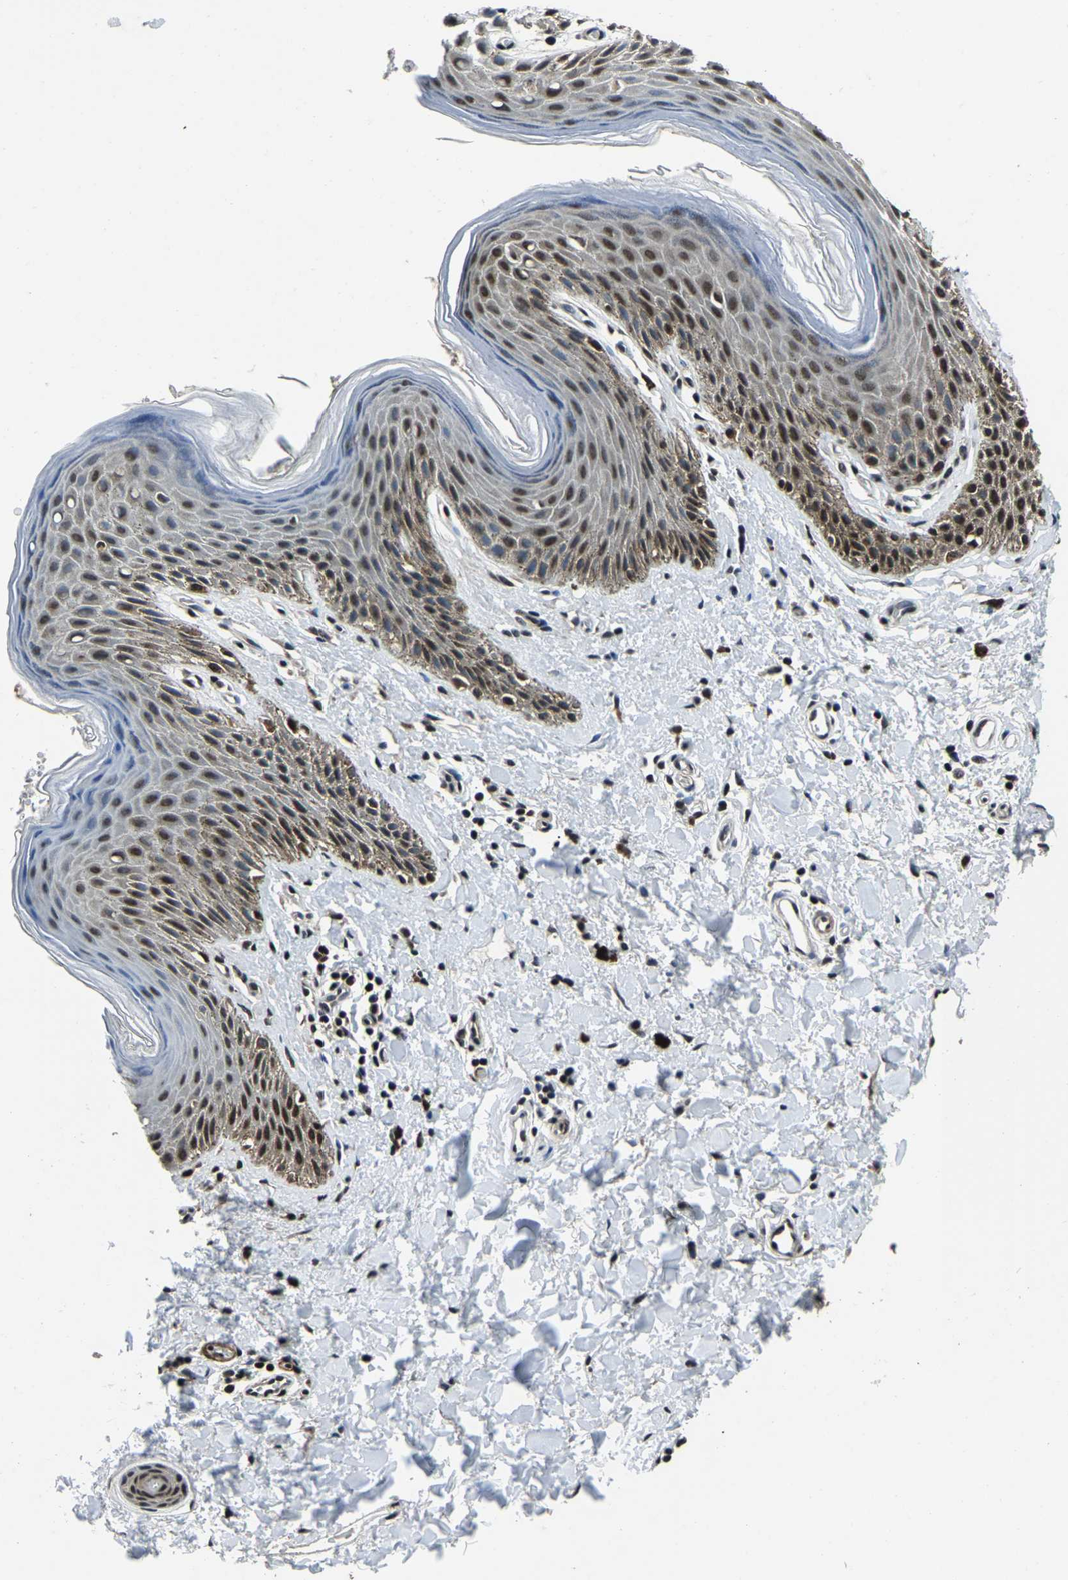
{"staining": {"intensity": "moderate", "quantity": "25%-75%", "location": "nuclear"}, "tissue": "skin", "cell_type": "Epidermal cells", "image_type": "normal", "snomed": [{"axis": "morphology", "description": "Normal tissue, NOS"}, {"axis": "topography", "description": "Anal"}], "caption": "Protein expression by immunohistochemistry demonstrates moderate nuclear expression in about 25%-75% of epidermal cells in benign skin.", "gene": "ANKIB1", "patient": {"sex": "male", "age": 44}}